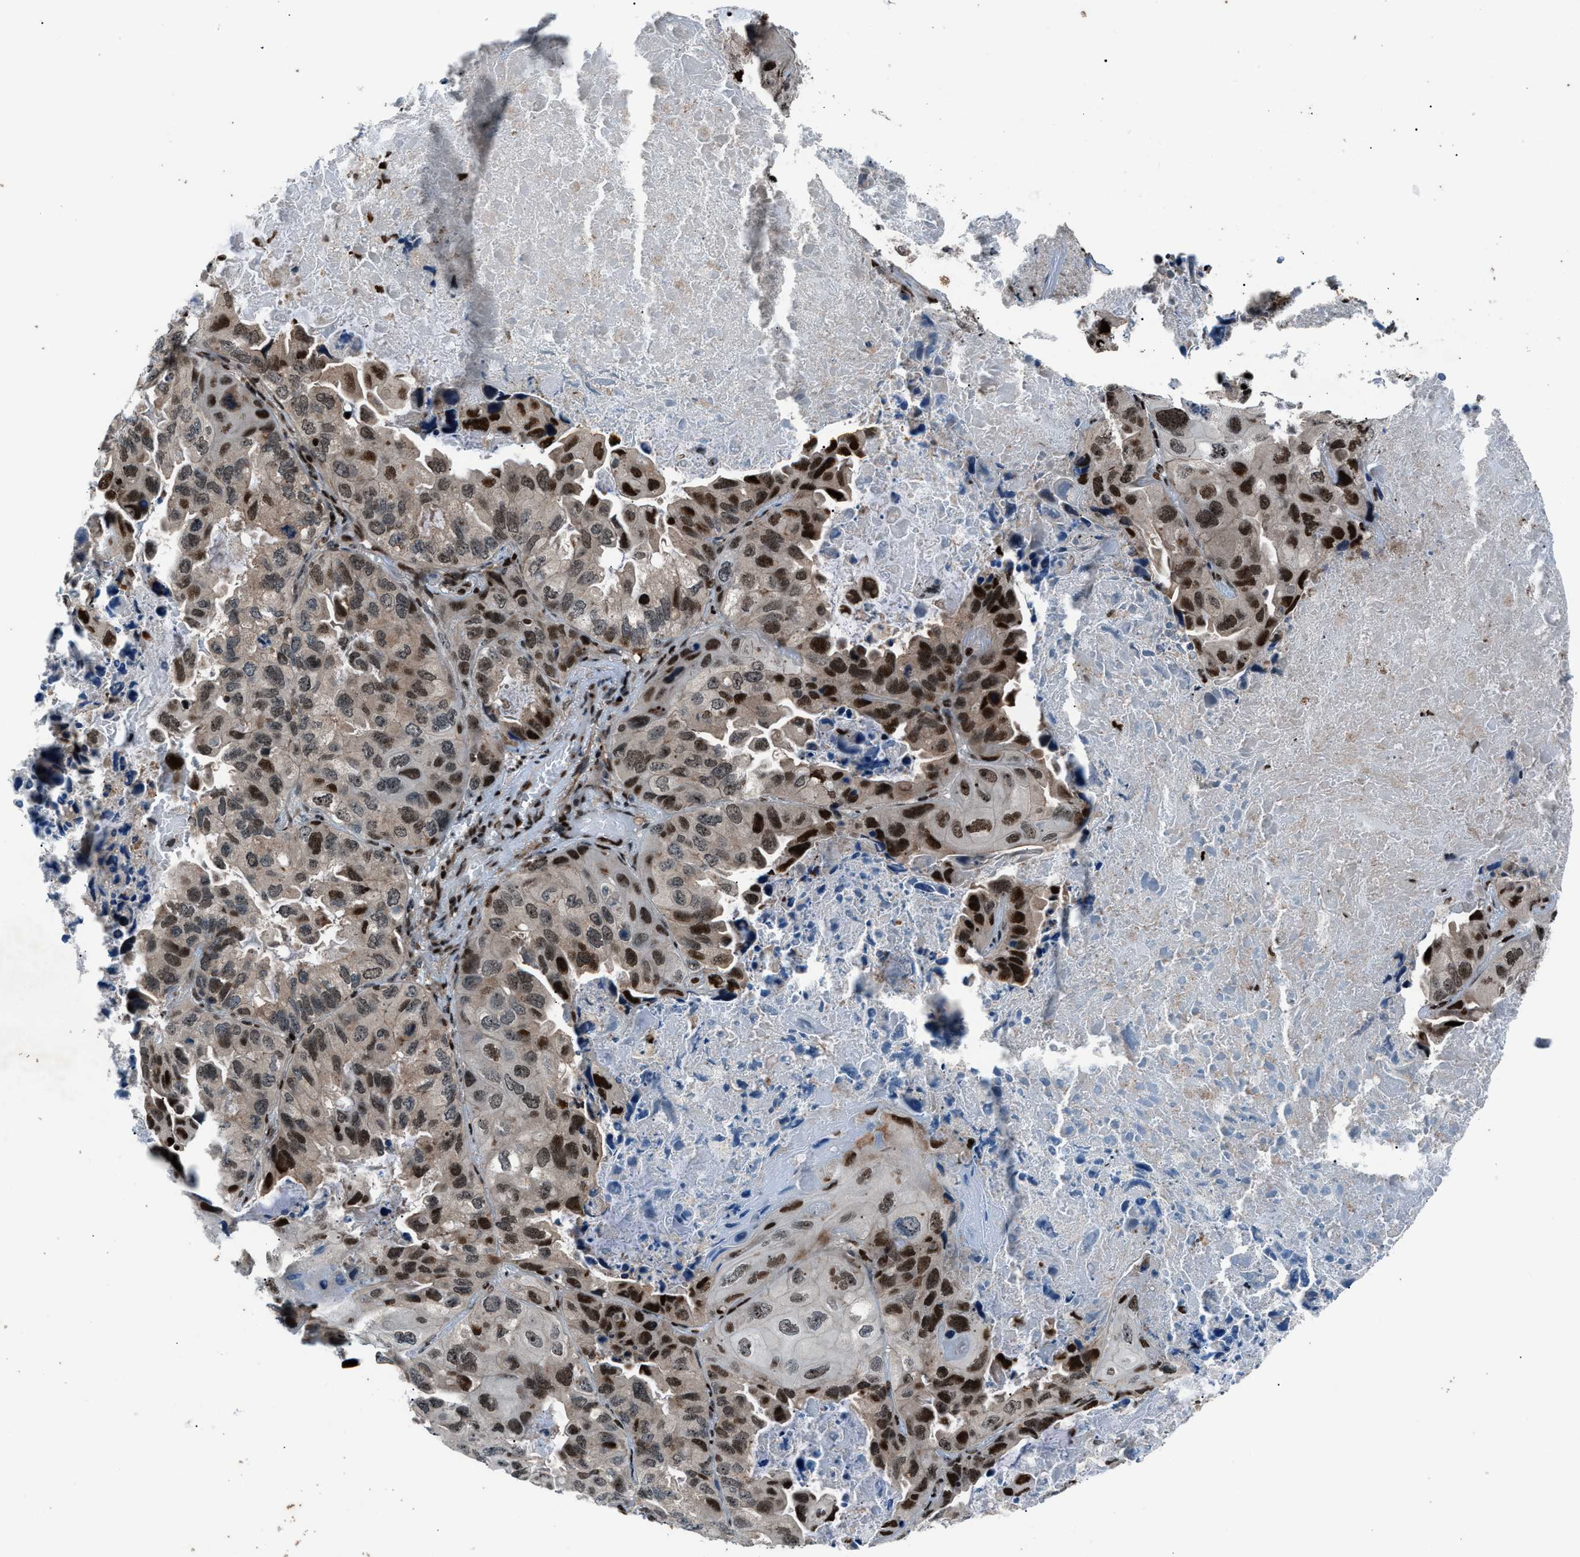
{"staining": {"intensity": "moderate", "quantity": ">75%", "location": "nuclear"}, "tissue": "lung cancer", "cell_type": "Tumor cells", "image_type": "cancer", "snomed": [{"axis": "morphology", "description": "Squamous cell carcinoma, NOS"}, {"axis": "topography", "description": "Lung"}], "caption": "Tumor cells reveal medium levels of moderate nuclear positivity in about >75% of cells in squamous cell carcinoma (lung). (DAB IHC, brown staining for protein, blue staining for nuclei).", "gene": "PRKX", "patient": {"sex": "female", "age": 73}}